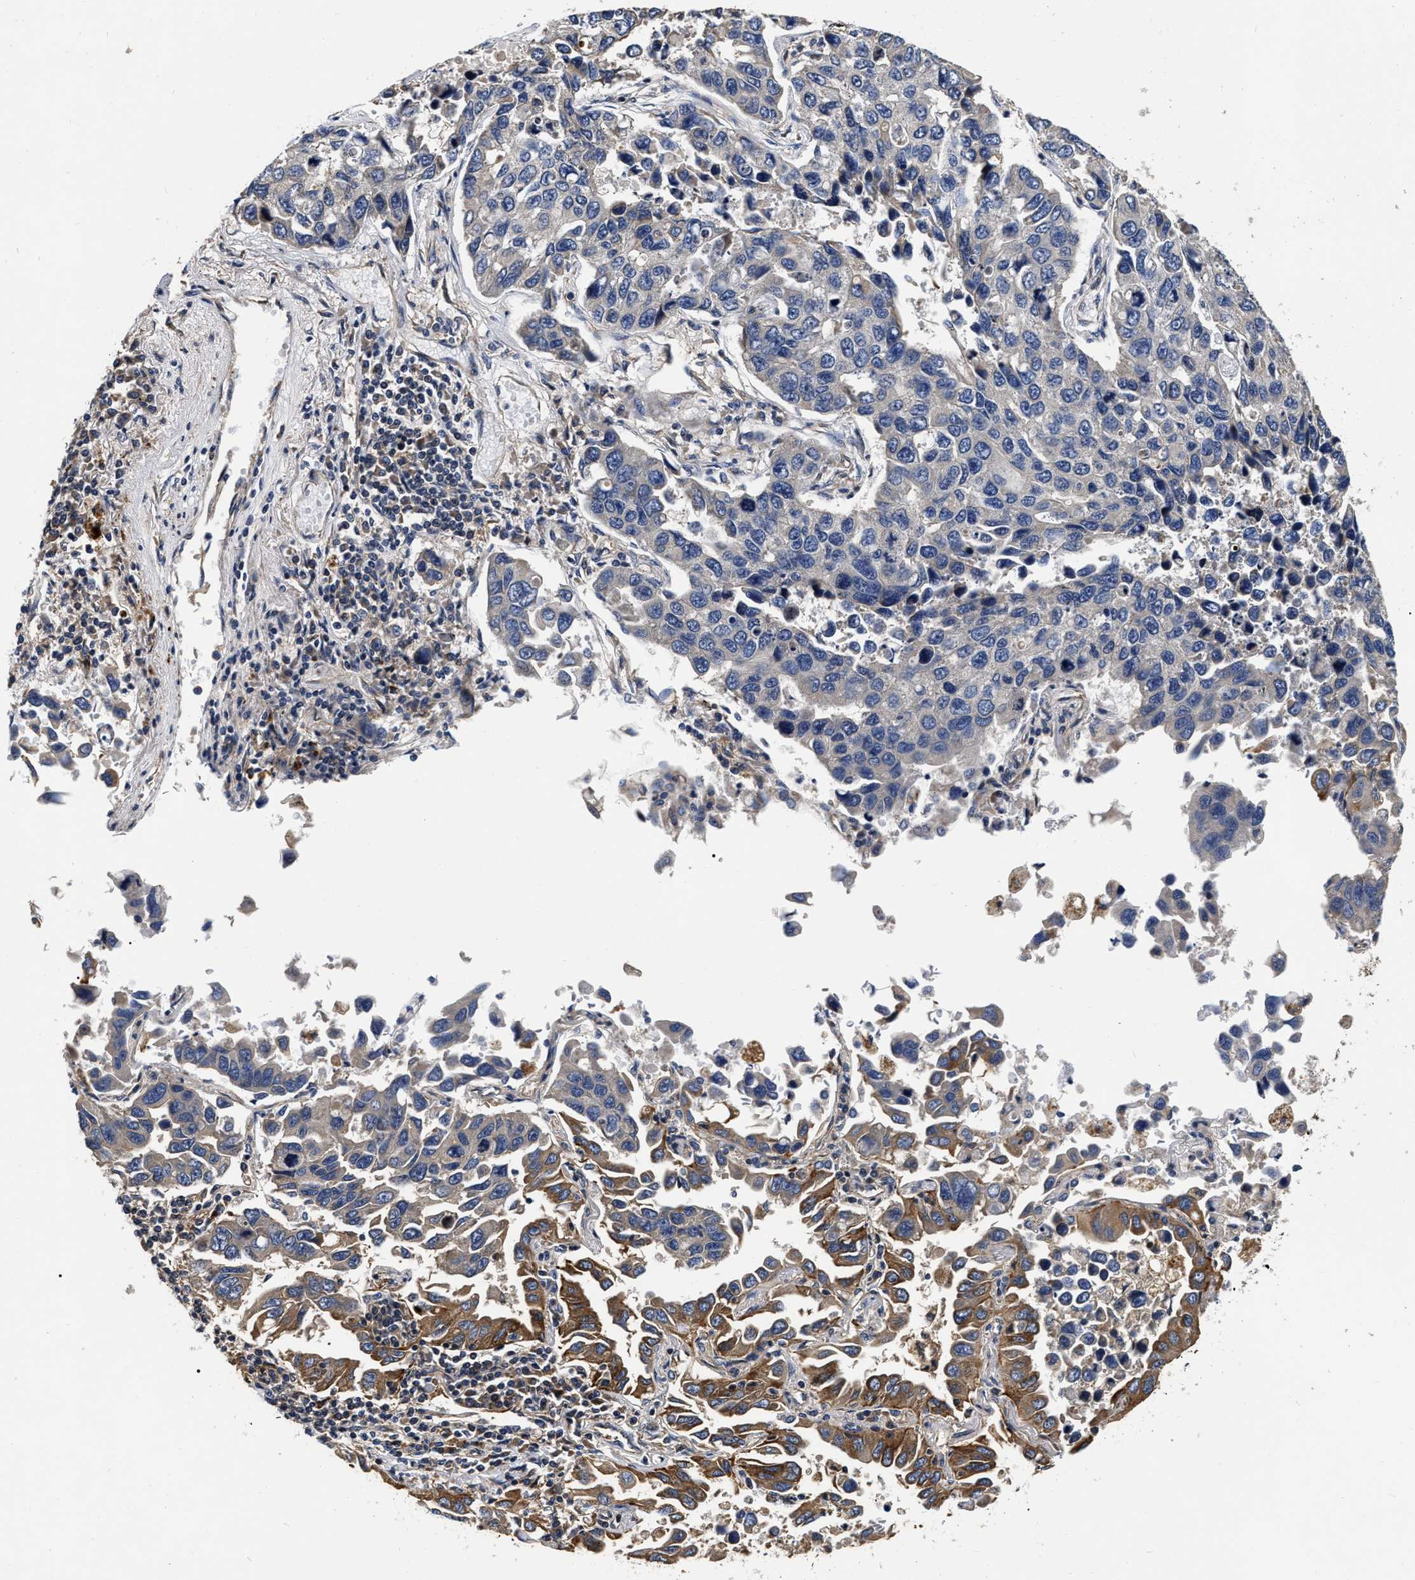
{"staining": {"intensity": "moderate", "quantity": "<25%", "location": "cytoplasmic/membranous"}, "tissue": "lung cancer", "cell_type": "Tumor cells", "image_type": "cancer", "snomed": [{"axis": "morphology", "description": "Adenocarcinoma, NOS"}, {"axis": "topography", "description": "Lung"}], "caption": "Protein staining by immunohistochemistry (IHC) shows moderate cytoplasmic/membranous positivity in approximately <25% of tumor cells in lung cancer (adenocarcinoma). The protein of interest is stained brown, and the nuclei are stained in blue (DAB (3,3'-diaminobenzidine) IHC with brightfield microscopy, high magnification).", "gene": "ABCG8", "patient": {"sex": "male", "age": 64}}